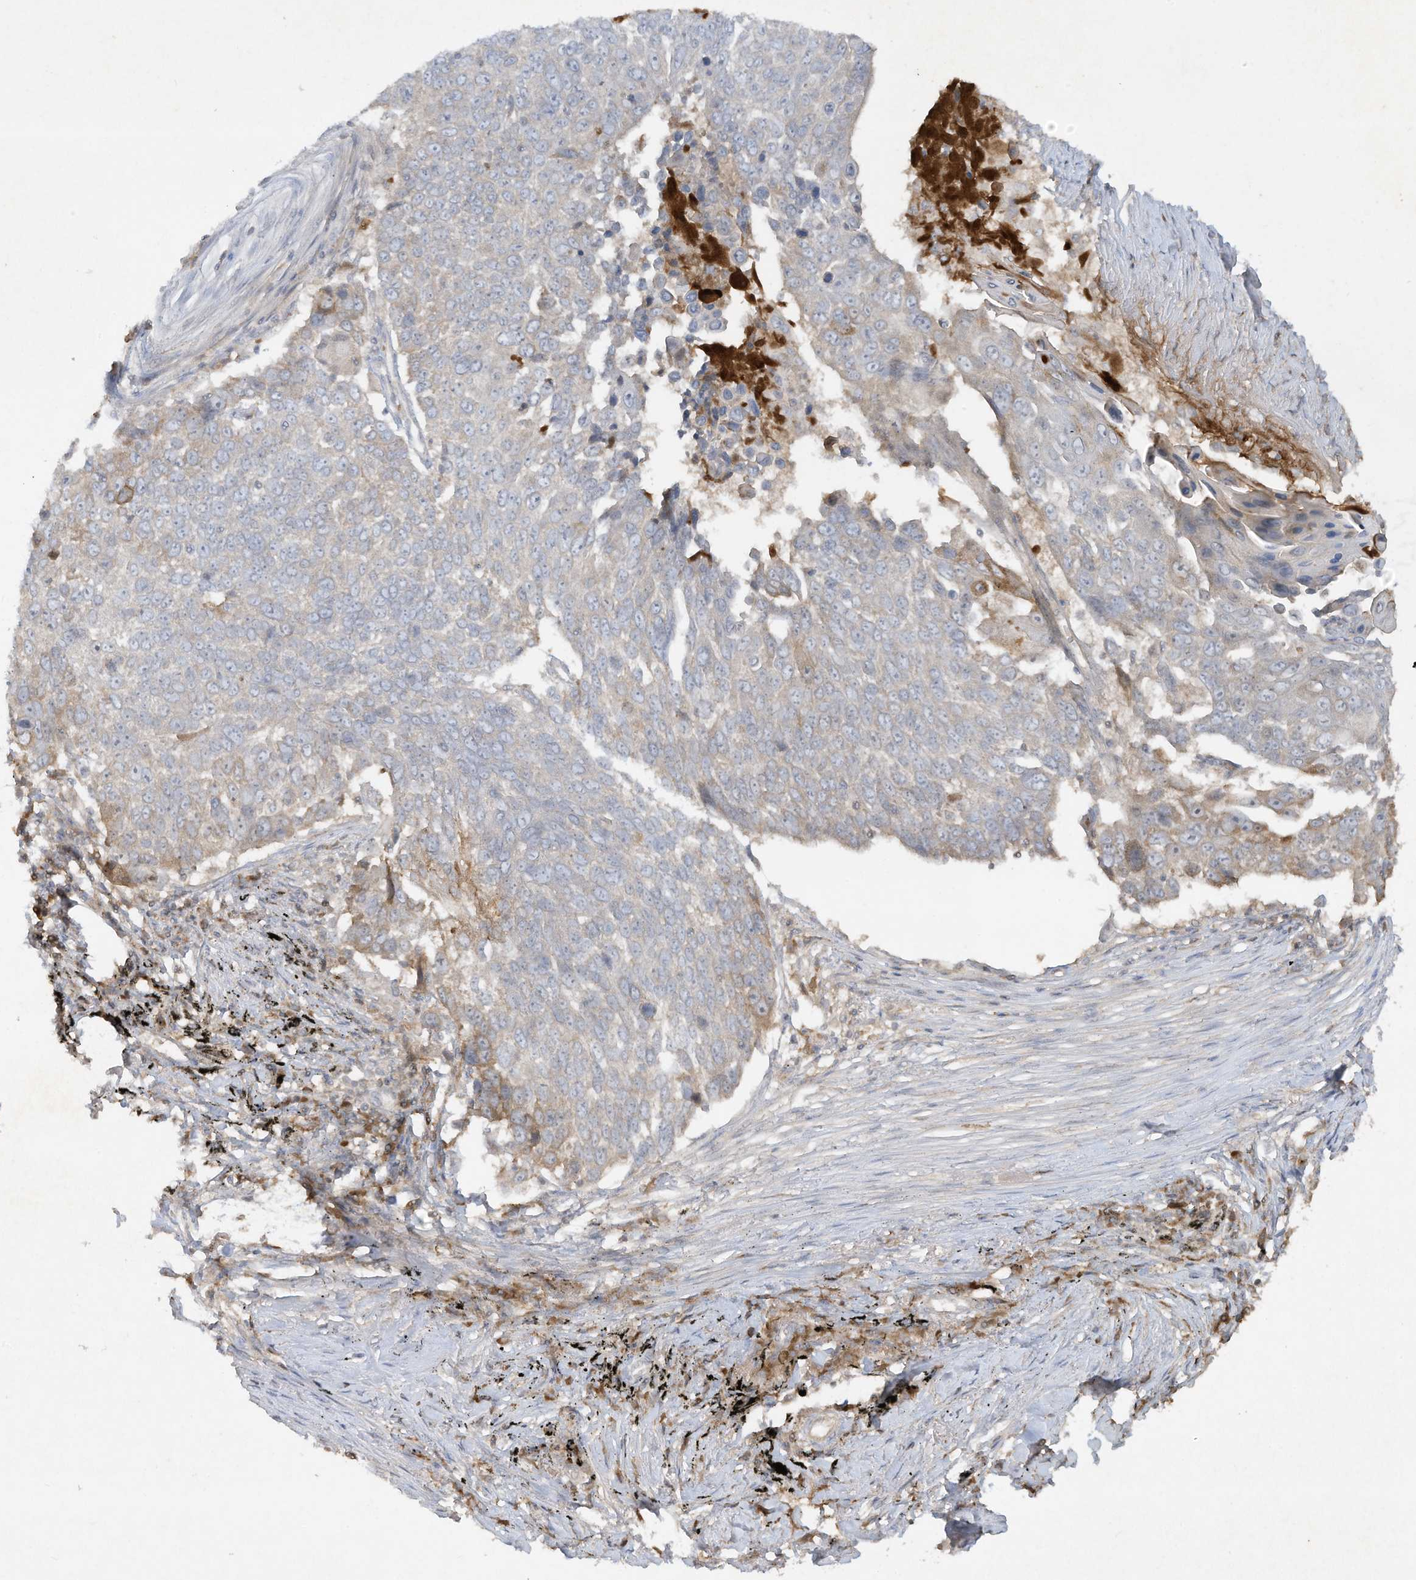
{"staining": {"intensity": "weak", "quantity": "<25%", "location": "cytoplasmic/membranous"}, "tissue": "lung cancer", "cell_type": "Tumor cells", "image_type": "cancer", "snomed": [{"axis": "morphology", "description": "Squamous cell carcinoma, NOS"}, {"axis": "topography", "description": "Lung"}], "caption": "There is no significant positivity in tumor cells of squamous cell carcinoma (lung). The staining was performed using DAB to visualize the protein expression in brown, while the nuclei were stained in blue with hematoxylin (Magnification: 20x).", "gene": "FETUB", "patient": {"sex": "male", "age": 66}}